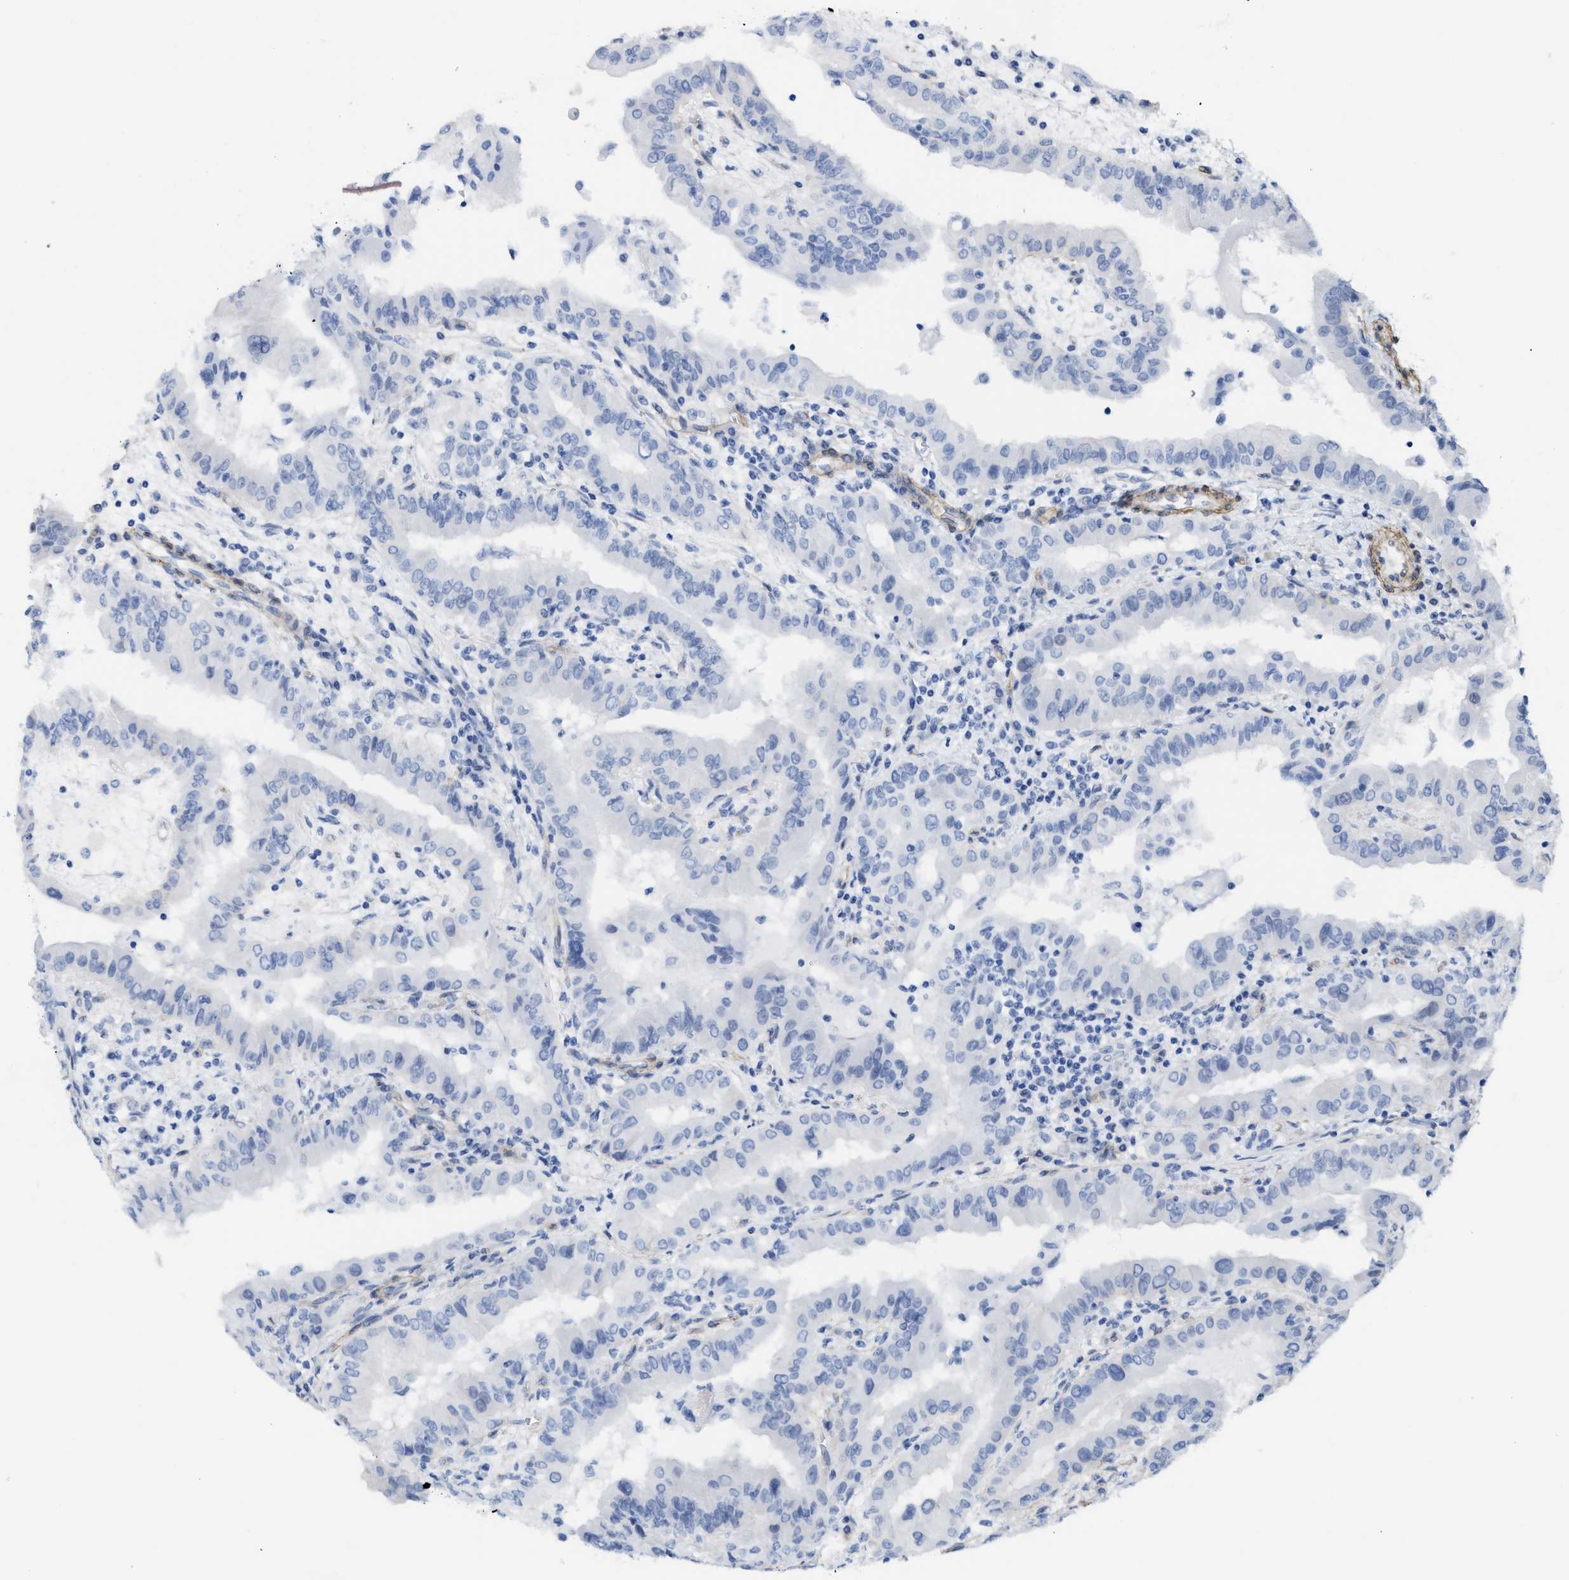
{"staining": {"intensity": "negative", "quantity": "none", "location": "none"}, "tissue": "thyroid cancer", "cell_type": "Tumor cells", "image_type": "cancer", "snomed": [{"axis": "morphology", "description": "Papillary adenocarcinoma, NOS"}, {"axis": "topography", "description": "Thyroid gland"}], "caption": "This is an immunohistochemistry image of human thyroid papillary adenocarcinoma. There is no staining in tumor cells.", "gene": "TUB", "patient": {"sex": "male", "age": 33}}